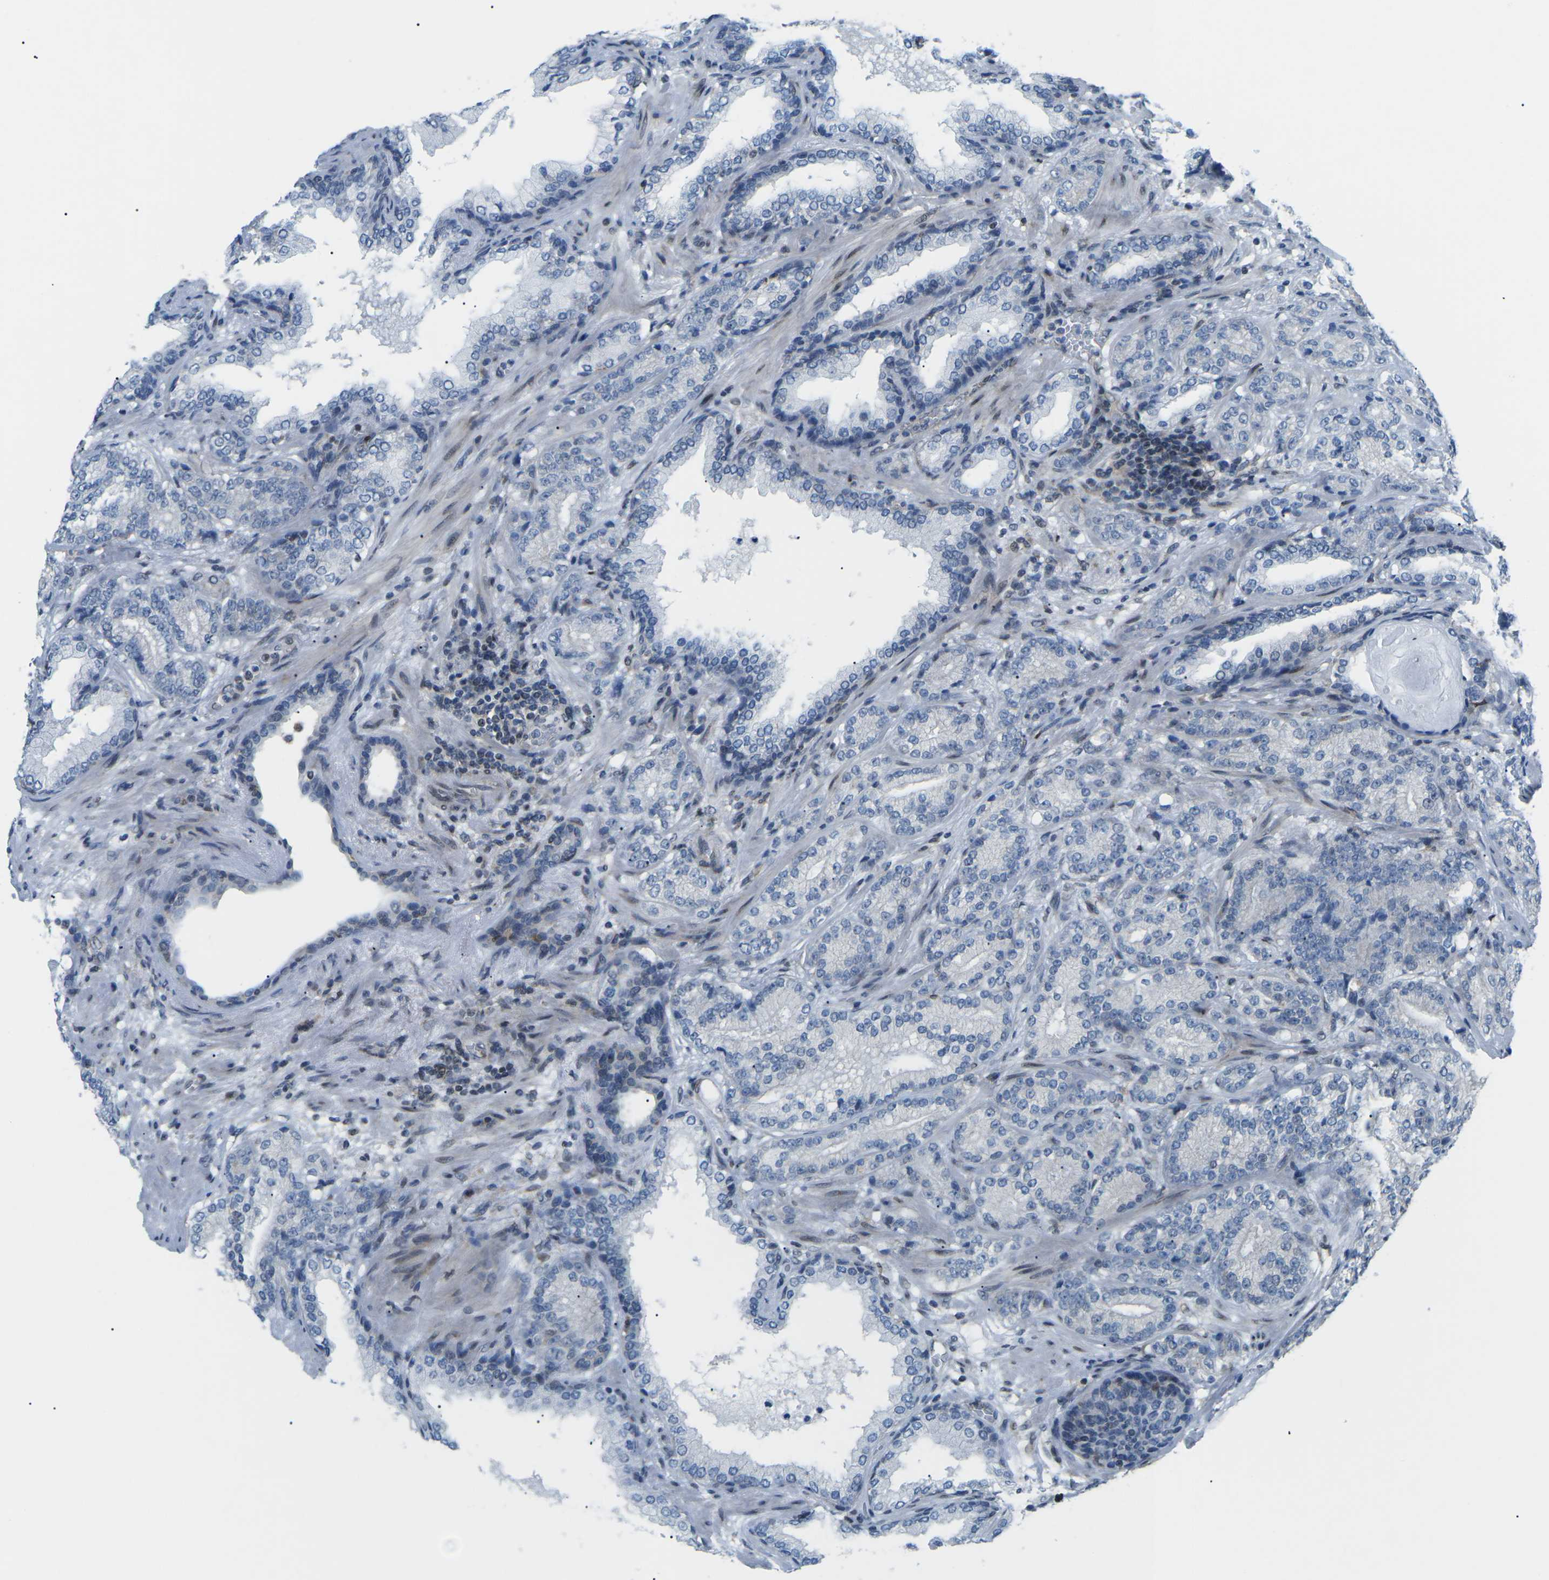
{"staining": {"intensity": "negative", "quantity": "none", "location": "none"}, "tissue": "prostate cancer", "cell_type": "Tumor cells", "image_type": "cancer", "snomed": [{"axis": "morphology", "description": "Adenocarcinoma, High grade"}, {"axis": "topography", "description": "Prostate"}], "caption": "Immunohistochemistry image of human prostate cancer (high-grade adenocarcinoma) stained for a protein (brown), which reveals no staining in tumor cells.", "gene": "MBNL1", "patient": {"sex": "male", "age": 61}}